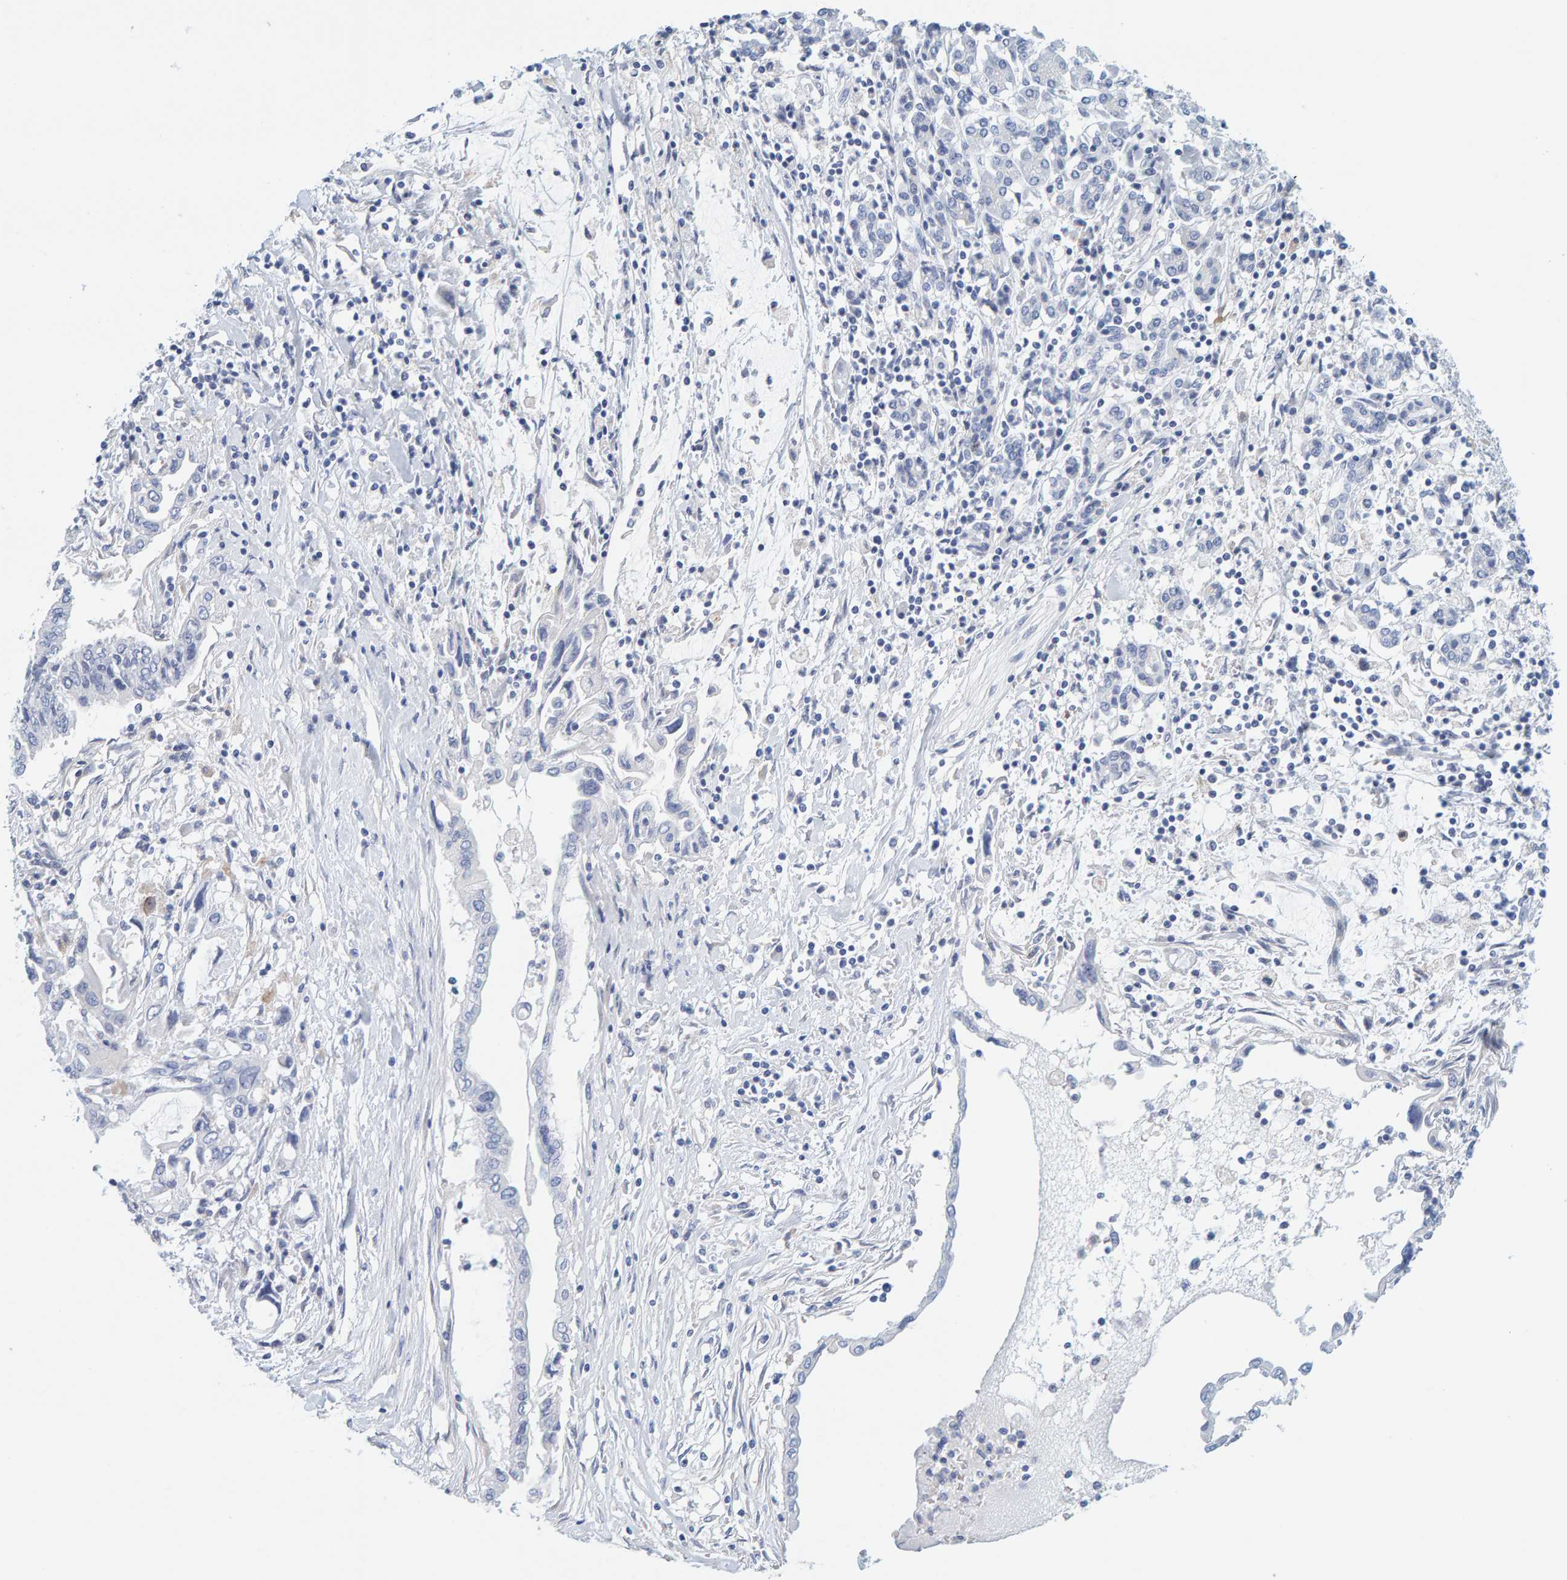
{"staining": {"intensity": "negative", "quantity": "none", "location": "none"}, "tissue": "pancreatic cancer", "cell_type": "Tumor cells", "image_type": "cancer", "snomed": [{"axis": "morphology", "description": "Adenocarcinoma, NOS"}, {"axis": "topography", "description": "Pancreas"}], "caption": "Immunohistochemistry (IHC) histopathology image of neoplastic tissue: human pancreatic cancer (adenocarcinoma) stained with DAB (3,3'-diaminobenzidine) reveals no significant protein expression in tumor cells.", "gene": "MOG", "patient": {"sex": "female", "age": 57}}